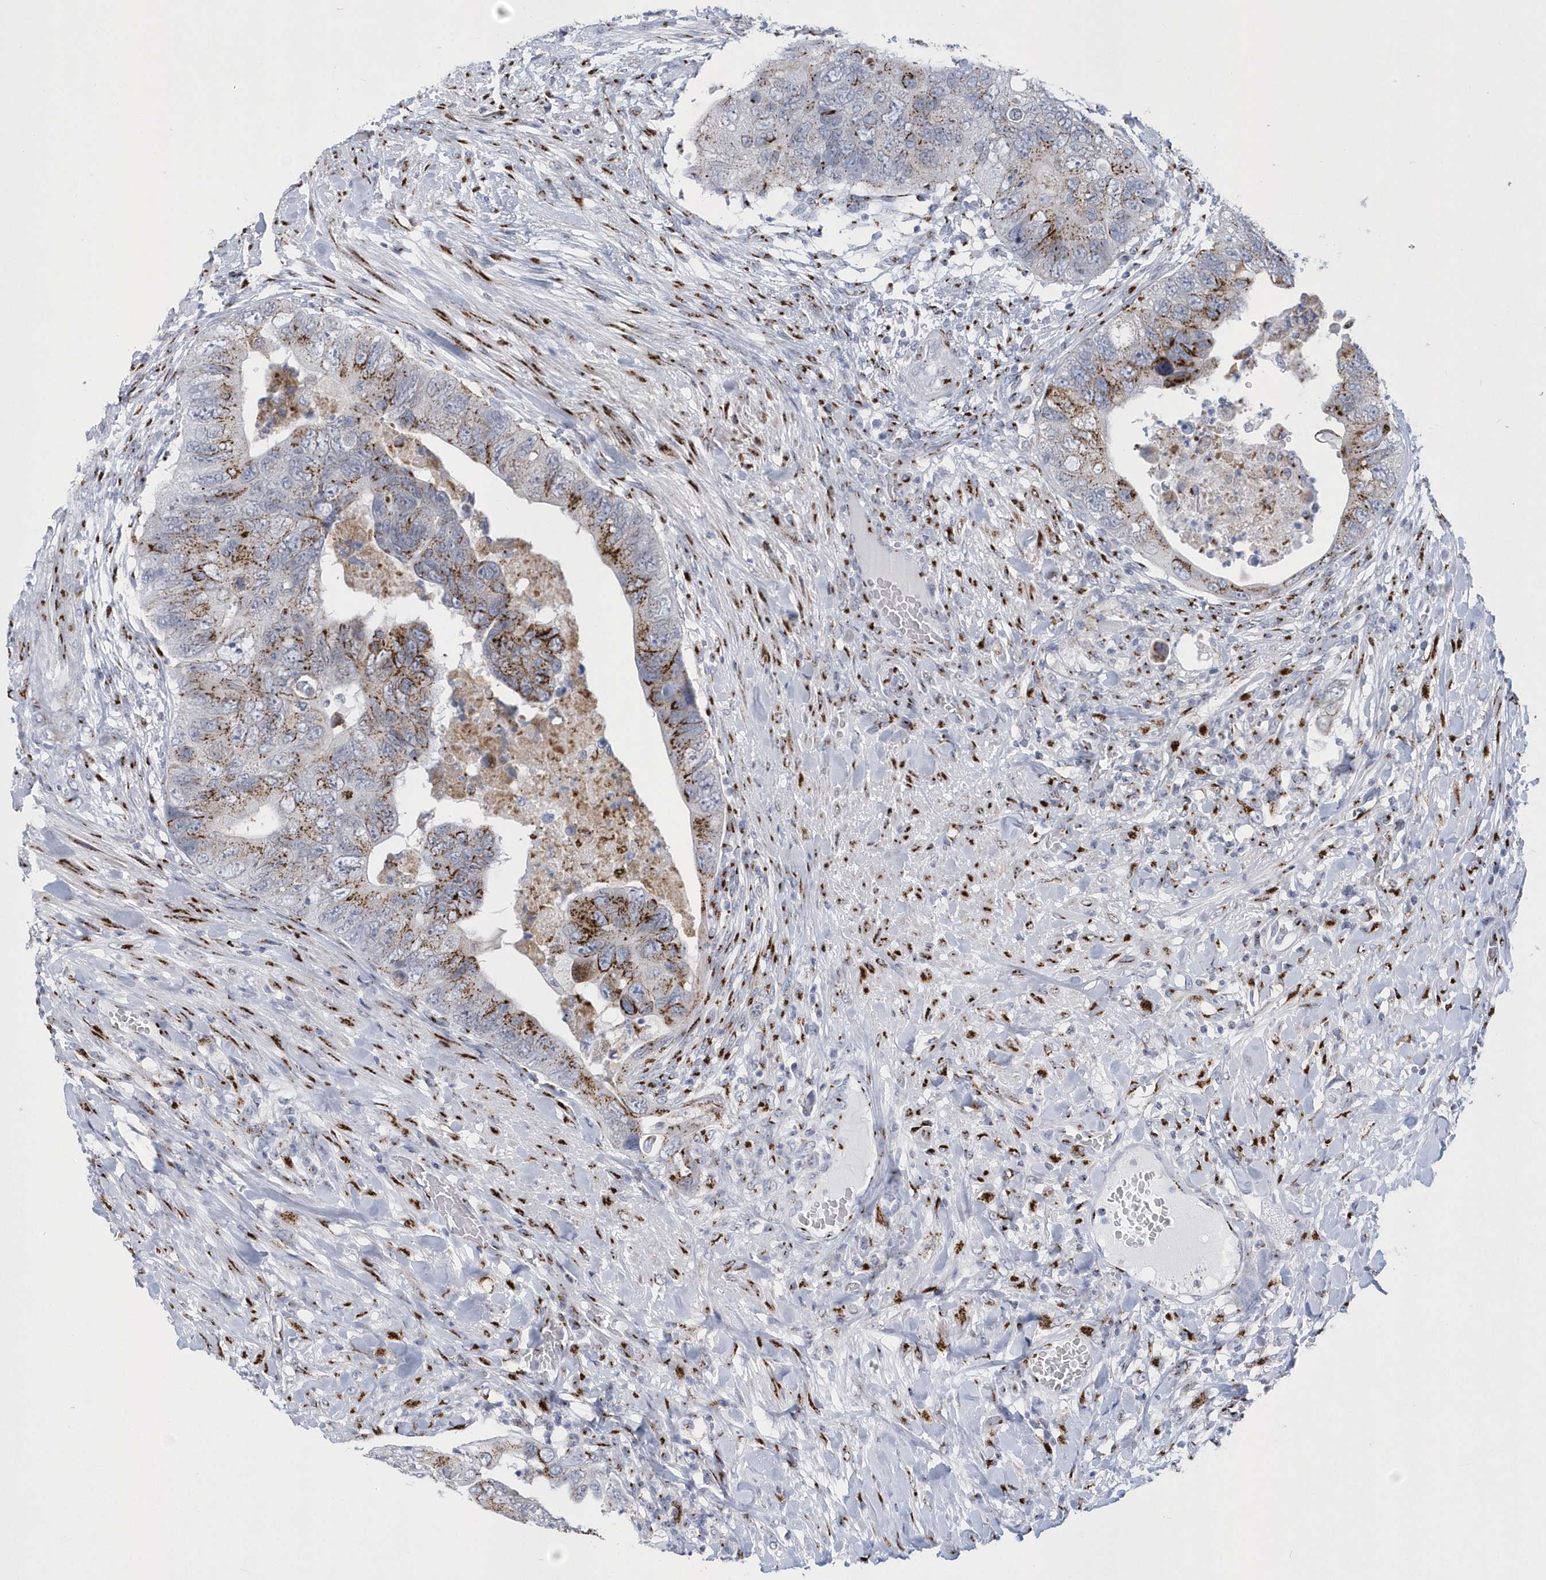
{"staining": {"intensity": "moderate", "quantity": ">75%", "location": "cytoplasmic/membranous"}, "tissue": "colorectal cancer", "cell_type": "Tumor cells", "image_type": "cancer", "snomed": [{"axis": "morphology", "description": "Adenocarcinoma, NOS"}, {"axis": "topography", "description": "Rectum"}], "caption": "Moderate cytoplasmic/membranous protein positivity is appreciated in approximately >75% of tumor cells in adenocarcinoma (colorectal).", "gene": "SLX9", "patient": {"sex": "male", "age": 63}}